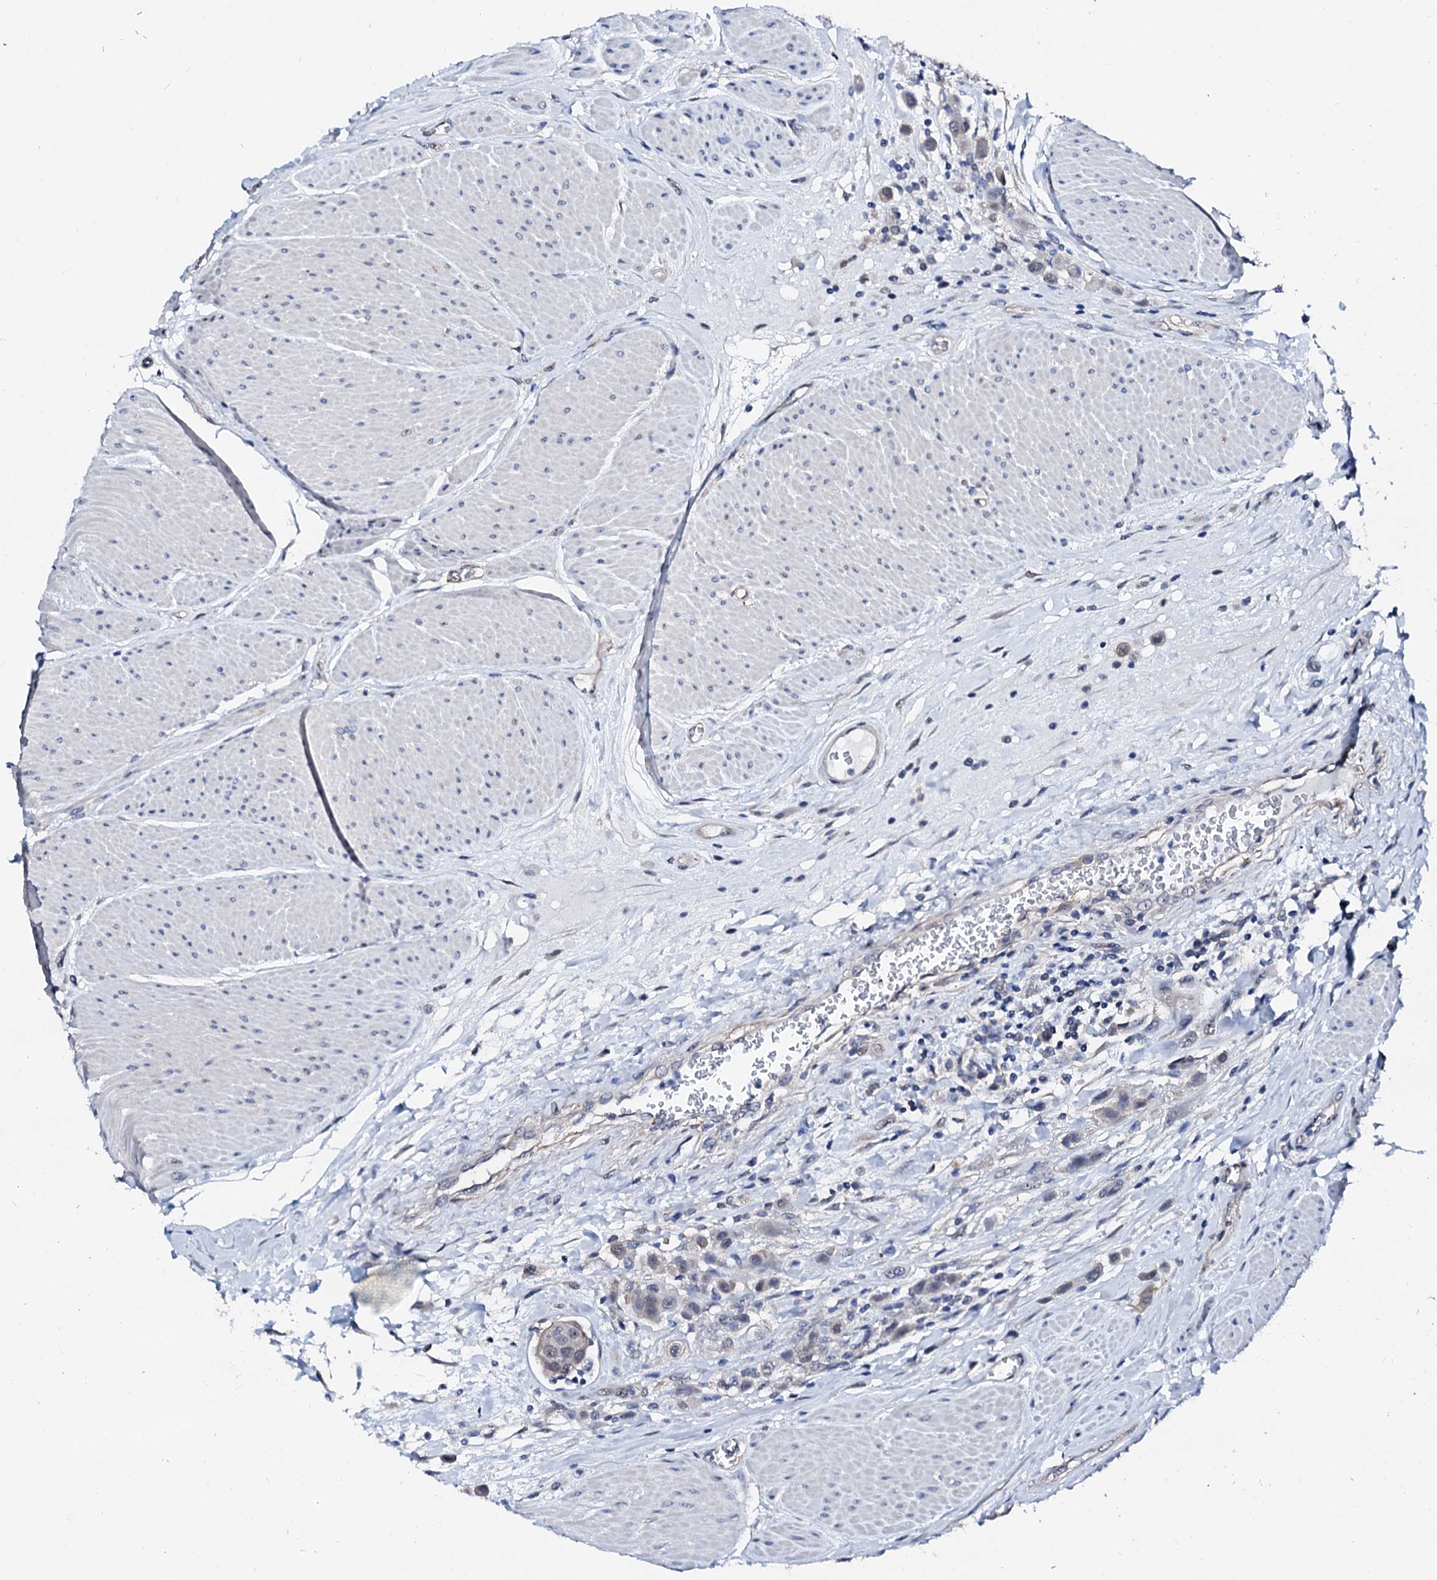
{"staining": {"intensity": "weak", "quantity": "<25%", "location": "cytoplasmic/membranous,nuclear"}, "tissue": "urothelial cancer", "cell_type": "Tumor cells", "image_type": "cancer", "snomed": [{"axis": "morphology", "description": "Urothelial carcinoma, High grade"}, {"axis": "topography", "description": "Urinary bladder"}], "caption": "This histopathology image is of urothelial carcinoma (high-grade) stained with immunohistochemistry to label a protein in brown with the nuclei are counter-stained blue. There is no expression in tumor cells.", "gene": "CSN2", "patient": {"sex": "male", "age": 50}}